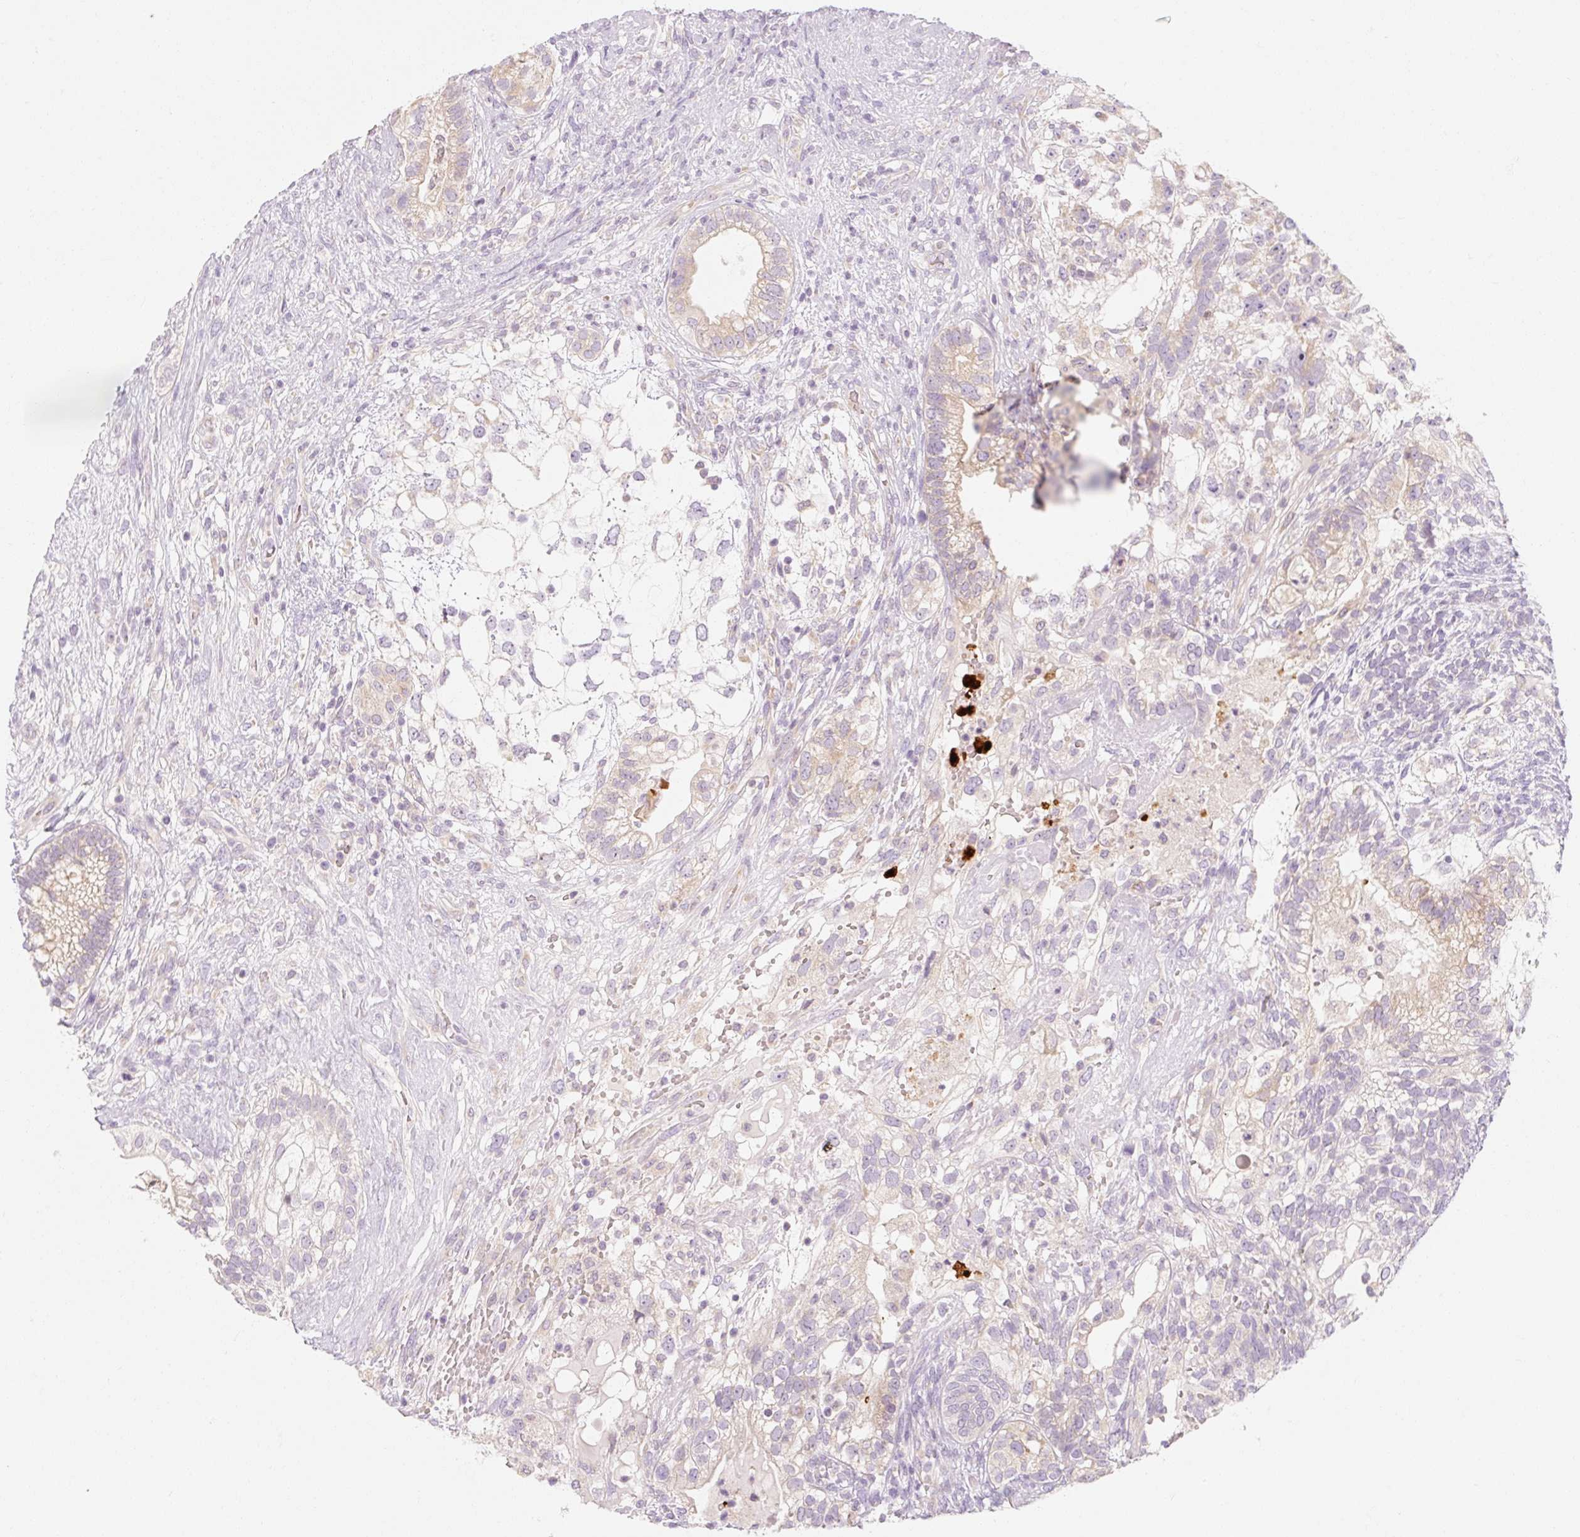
{"staining": {"intensity": "weak", "quantity": ">75%", "location": "cytoplasmic/membranous"}, "tissue": "testis cancer", "cell_type": "Tumor cells", "image_type": "cancer", "snomed": [{"axis": "morphology", "description": "Seminoma, NOS"}, {"axis": "morphology", "description": "Carcinoma, Embryonal, NOS"}, {"axis": "topography", "description": "Testis"}], "caption": "Protein expression analysis of testis cancer exhibits weak cytoplasmic/membranous expression in about >75% of tumor cells.", "gene": "MYO1D", "patient": {"sex": "male", "age": 41}}